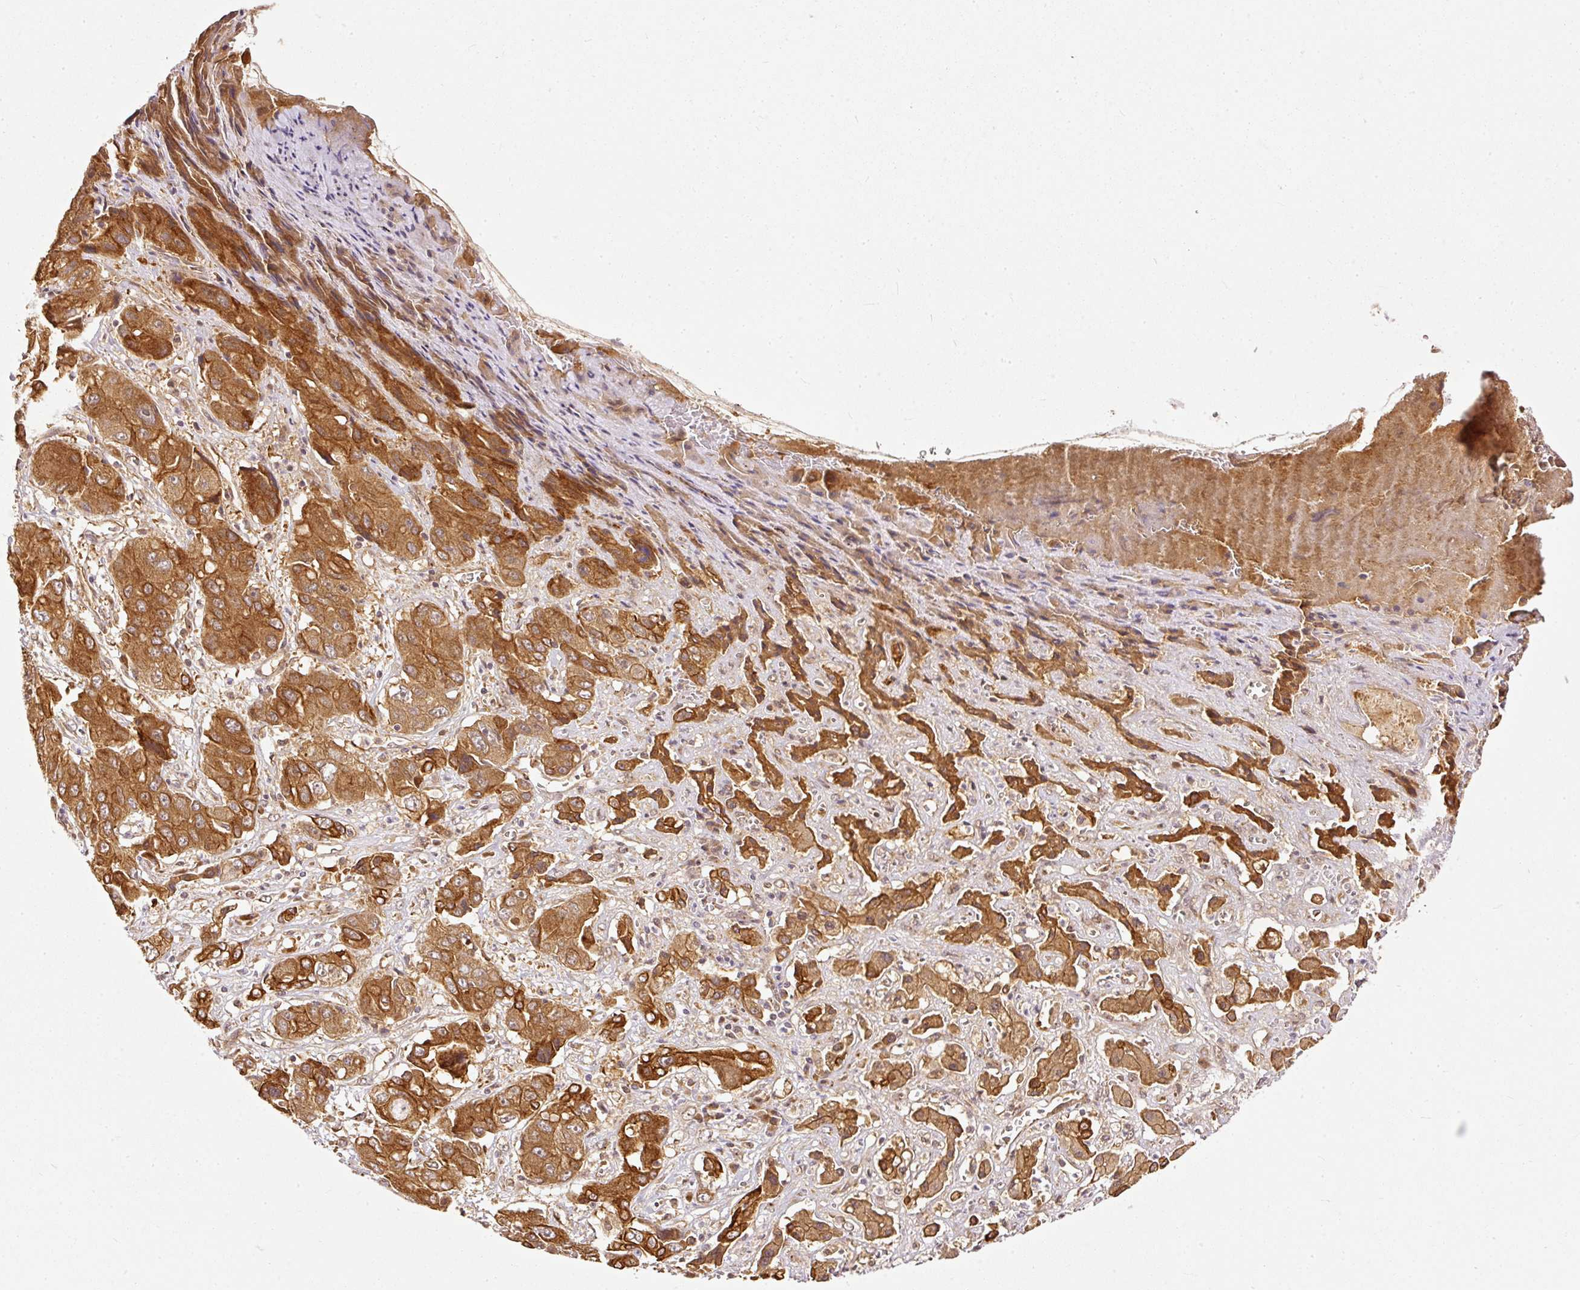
{"staining": {"intensity": "strong", "quantity": ">75%", "location": "cytoplasmic/membranous"}, "tissue": "liver cancer", "cell_type": "Tumor cells", "image_type": "cancer", "snomed": [{"axis": "morphology", "description": "Cholangiocarcinoma"}, {"axis": "topography", "description": "Liver"}], "caption": "An IHC image of neoplastic tissue is shown. Protein staining in brown shows strong cytoplasmic/membranous positivity in cholangiocarcinoma (liver) within tumor cells.", "gene": "MIF4GD", "patient": {"sex": "male", "age": 67}}